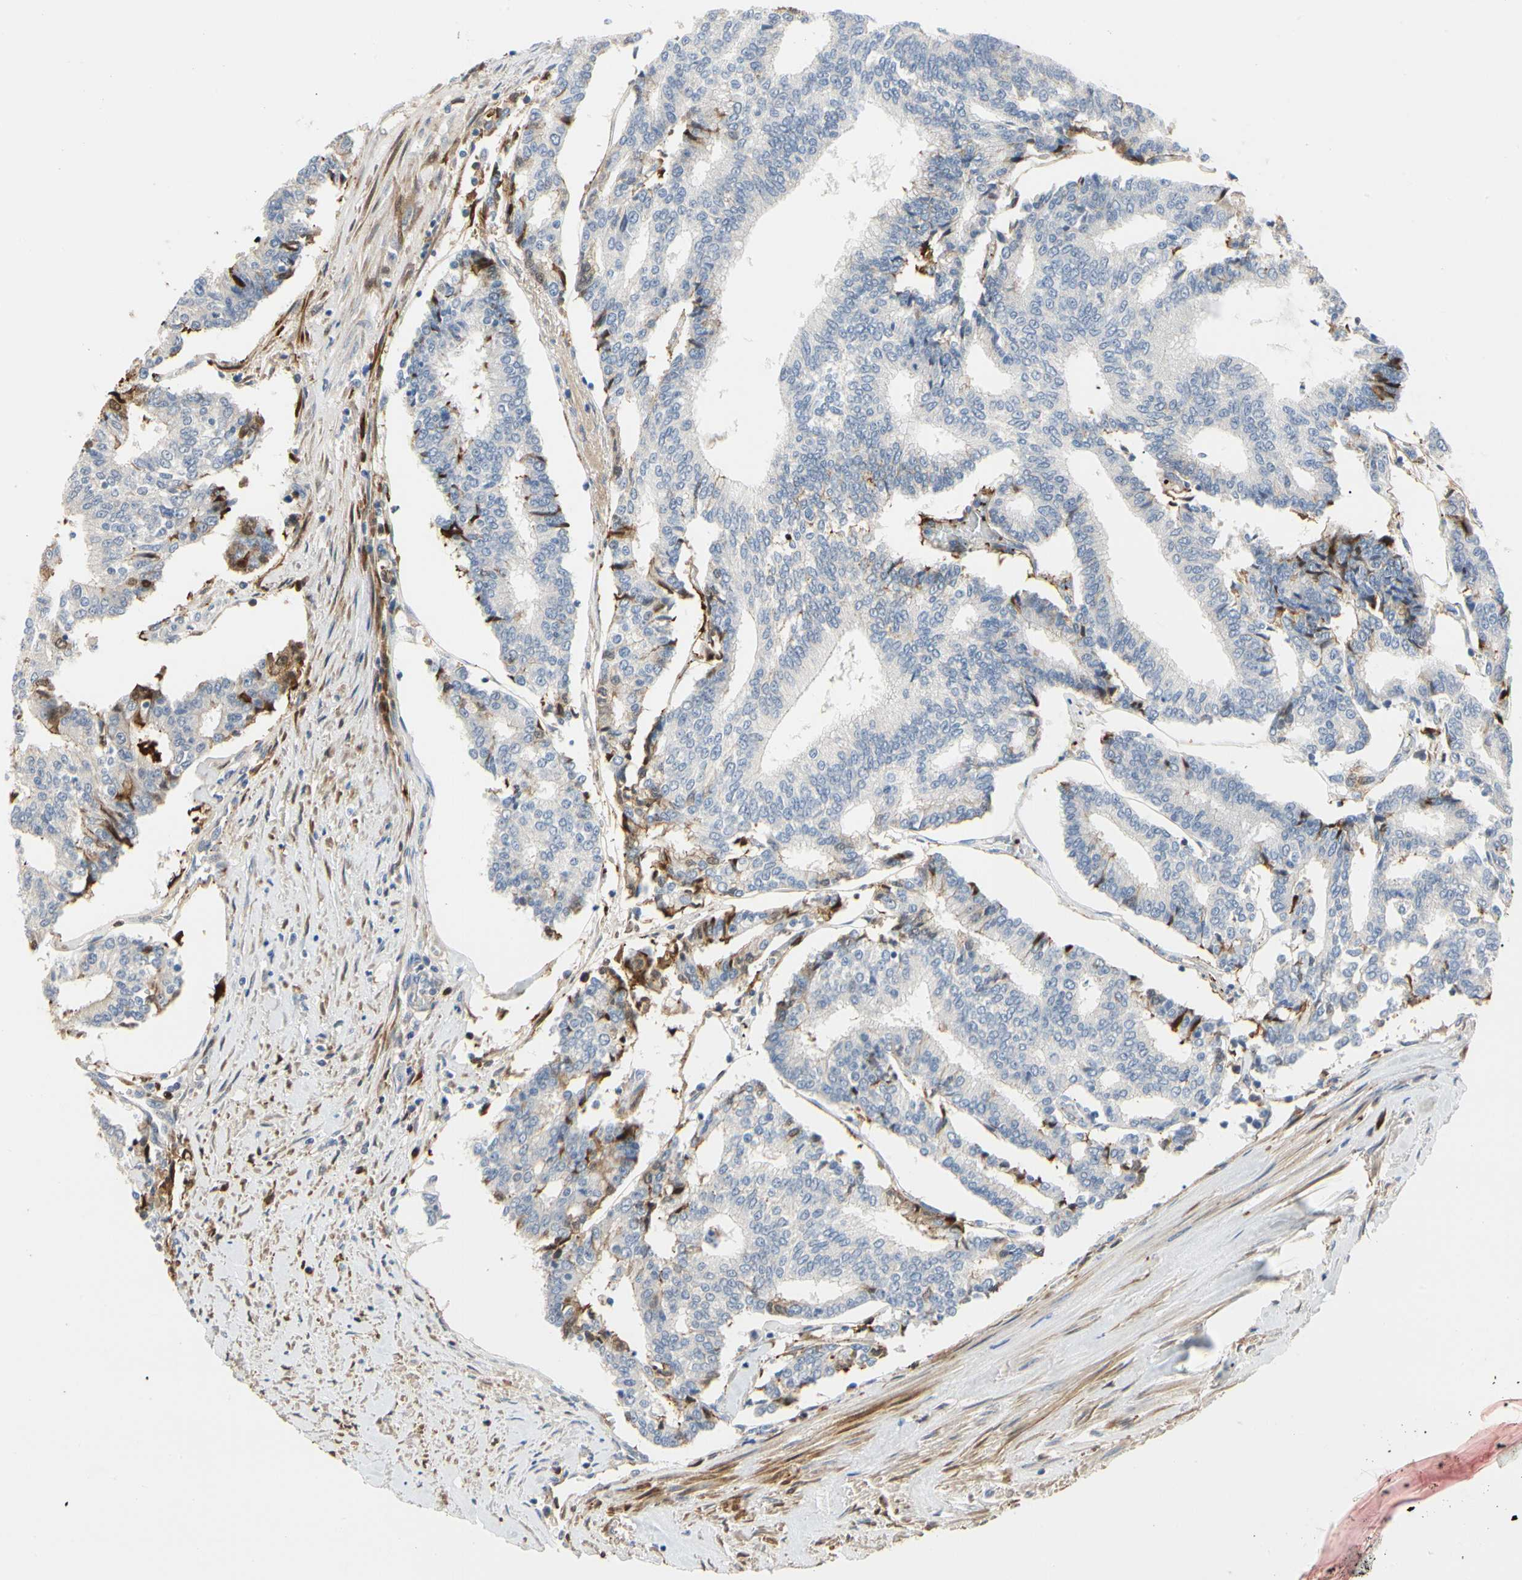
{"staining": {"intensity": "negative", "quantity": "none", "location": "none"}, "tissue": "prostate cancer", "cell_type": "Tumor cells", "image_type": "cancer", "snomed": [{"axis": "morphology", "description": "Adenocarcinoma, High grade"}, {"axis": "topography", "description": "Prostate"}], "caption": "Immunohistochemistry histopathology image of neoplastic tissue: prostate high-grade adenocarcinoma stained with DAB (3,3'-diaminobenzidine) reveals no significant protein positivity in tumor cells.", "gene": "FGB", "patient": {"sex": "male", "age": 55}}